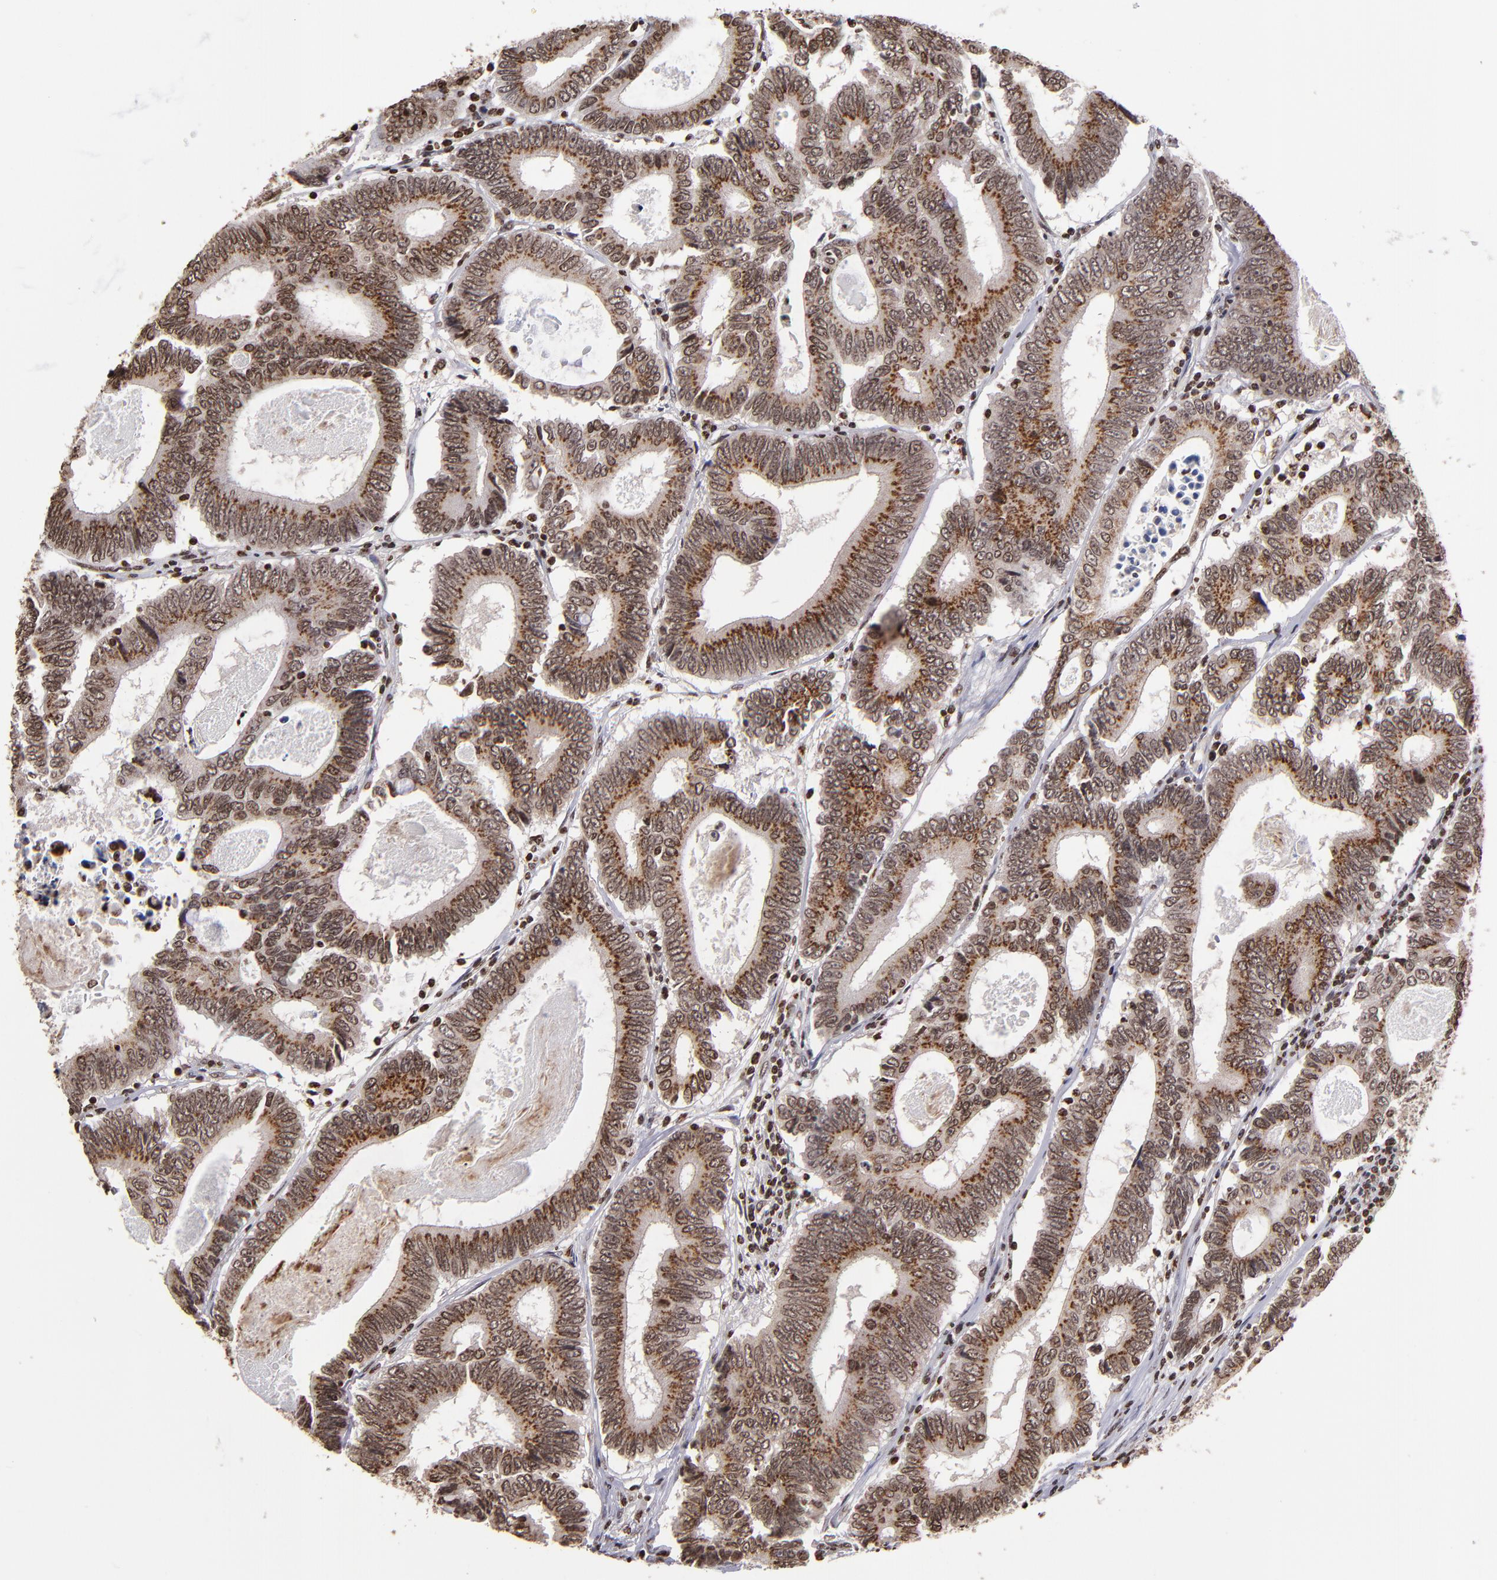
{"staining": {"intensity": "strong", "quantity": ">75%", "location": "cytoplasmic/membranous,nuclear"}, "tissue": "colorectal cancer", "cell_type": "Tumor cells", "image_type": "cancer", "snomed": [{"axis": "morphology", "description": "Adenocarcinoma, NOS"}, {"axis": "topography", "description": "Colon"}], "caption": "Tumor cells demonstrate high levels of strong cytoplasmic/membranous and nuclear positivity in about >75% of cells in colorectal adenocarcinoma. (Stains: DAB in brown, nuclei in blue, Microscopy: brightfield microscopy at high magnification).", "gene": "CSDC2", "patient": {"sex": "female", "age": 78}}